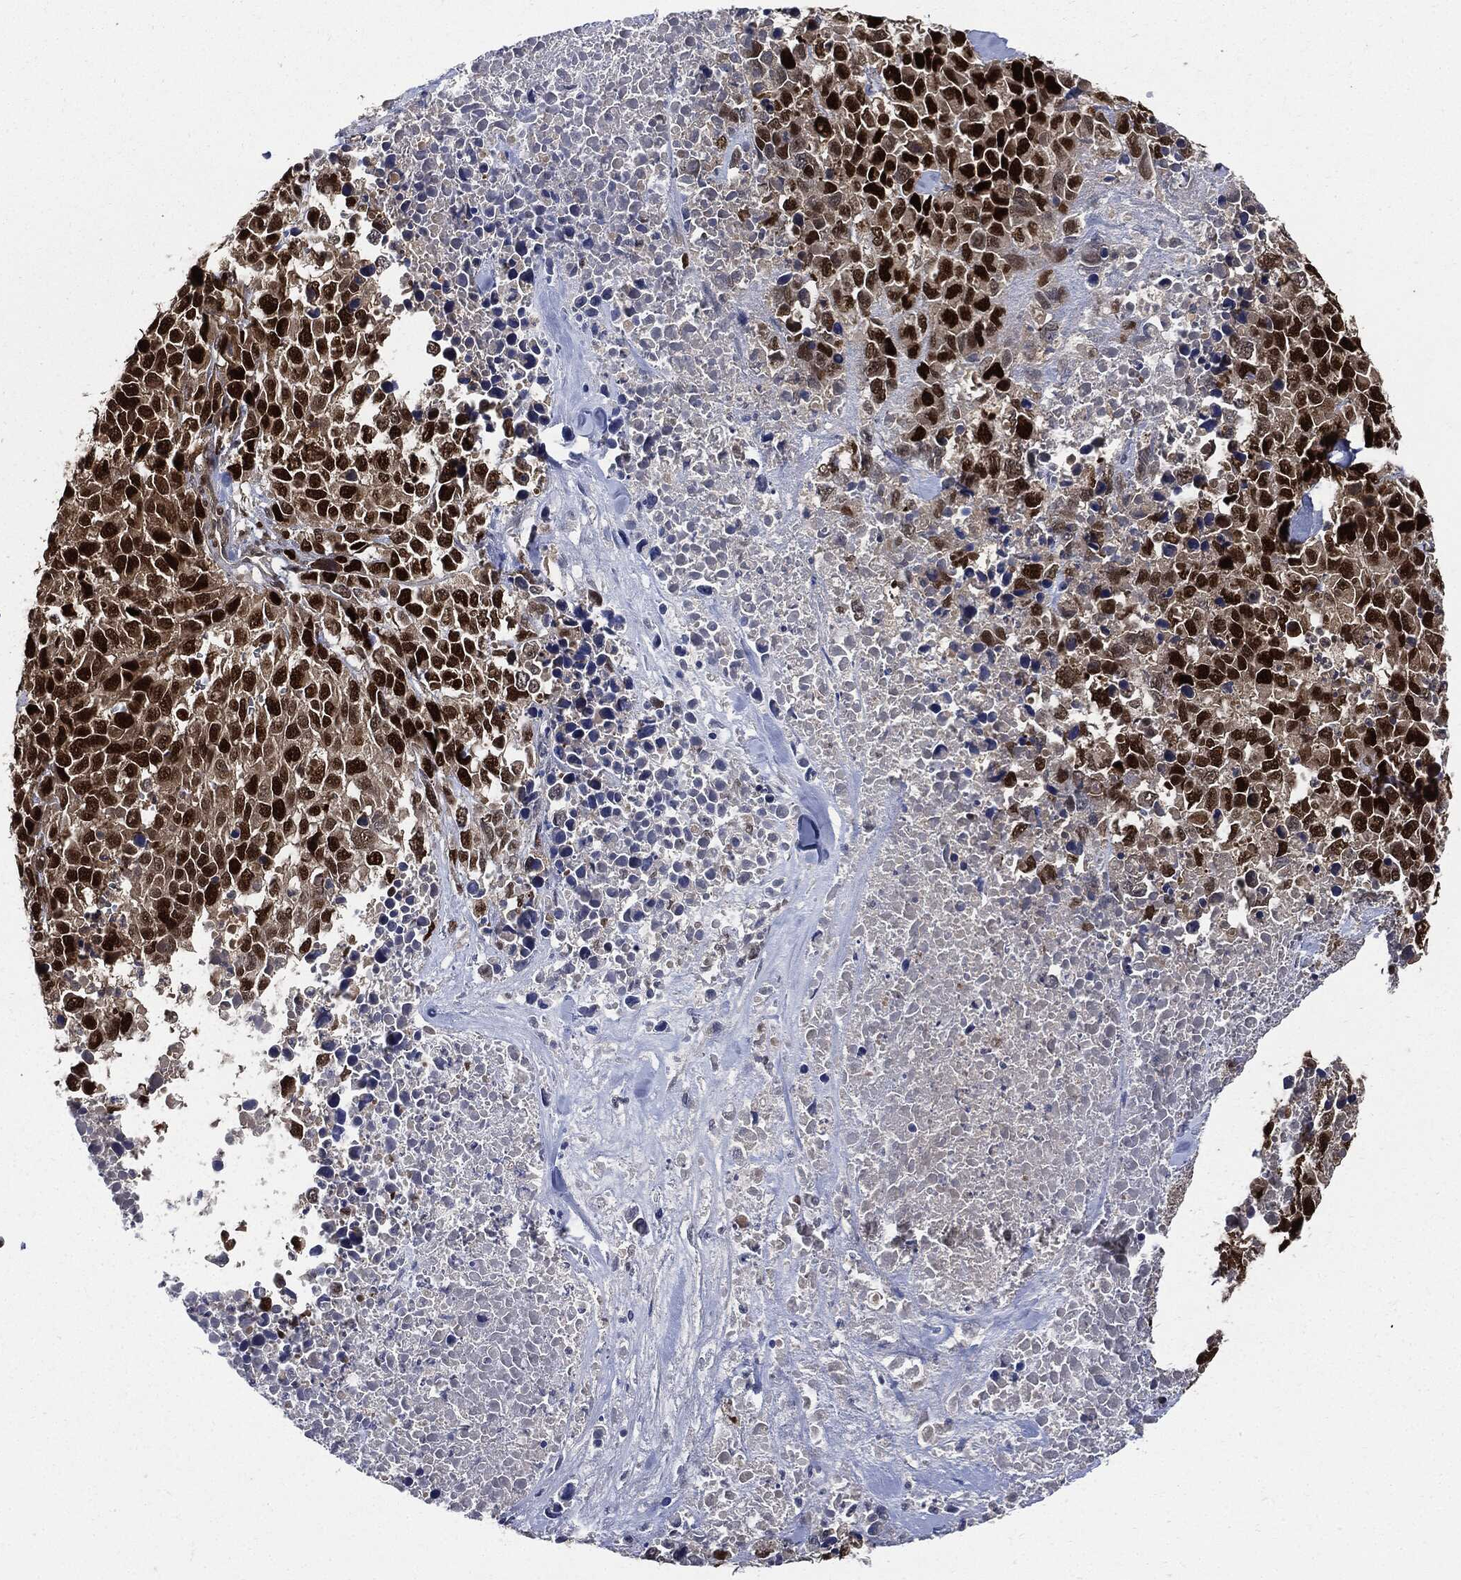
{"staining": {"intensity": "strong", "quantity": ">75%", "location": "nuclear"}, "tissue": "melanoma", "cell_type": "Tumor cells", "image_type": "cancer", "snomed": [{"axis": "morphology", "description": "Malignant melanoma, Metastatic site"}, {"axis": "topography", "description": "Skin"}], "caption": "Human malignant melanoma (metastatic site) stained for a protein (brown) shows strong nuclear positive expression in about >75% of tumor cells.", "gene": "PCNA", "patient": {"sex": "male", "age": 84}}